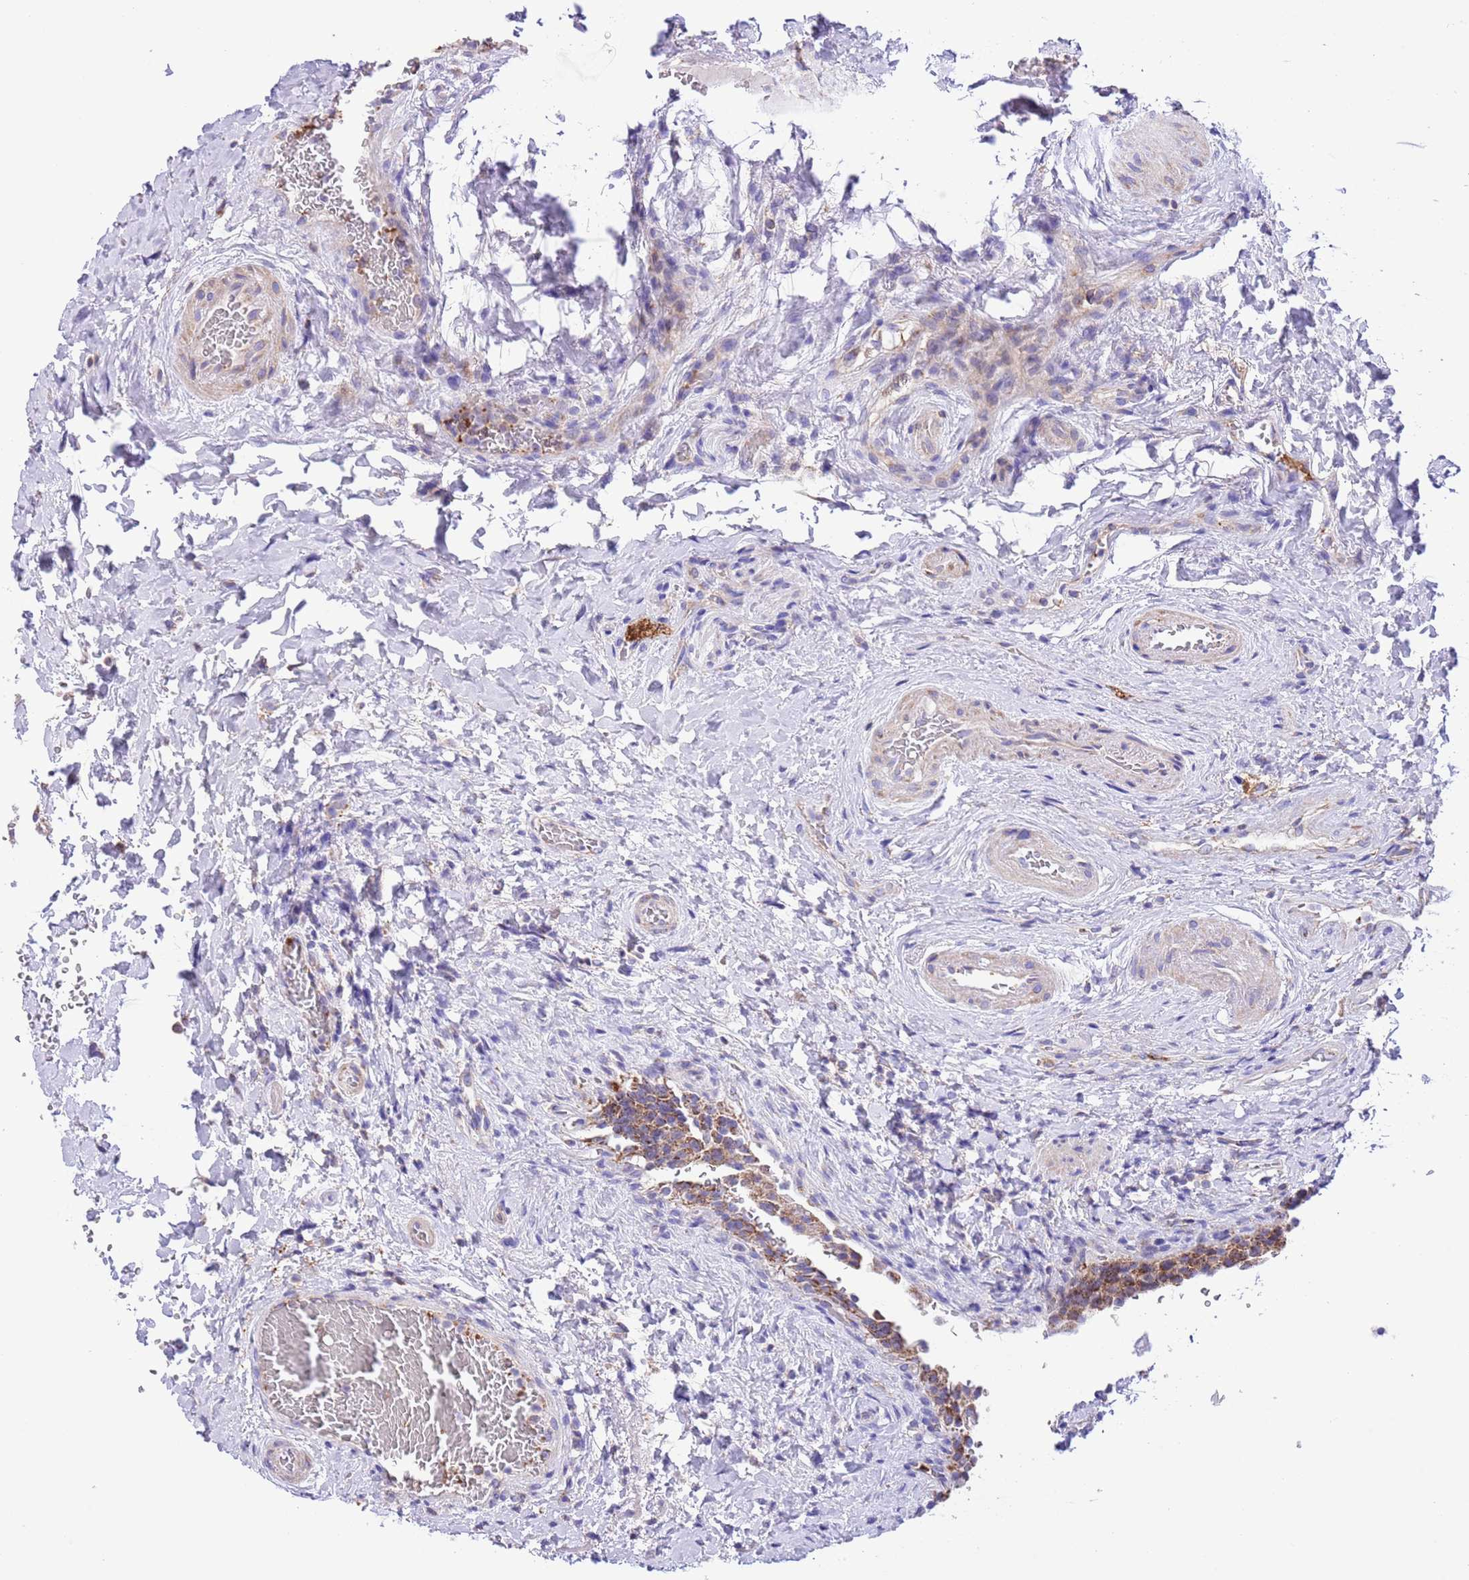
{"staining": {"intensity": "strong", "quantity": "25%-75%", "location": "cytoplasmic/membranous"}, "tissue": "urinary bladder", "cell_type": "Urothelial cells", "image_type": "normal", "snomed": [{"axis": "morphology", "description": "Normal tissue, NOS"}, {"axis": "morphology", "description": "Inflammation, NOS"}, {"axis": "topography", "description": "Urinary bladder"}], "caption": "This micrograph exhibits immunohistochemistry (IHC) staining of normal urinary bladder, with high strong cytoplasmic/membranous staining in about 25%-75% of urothelial cells.", "gene": "SS18L2", "patient": {"sex": "male", "age": 64}}